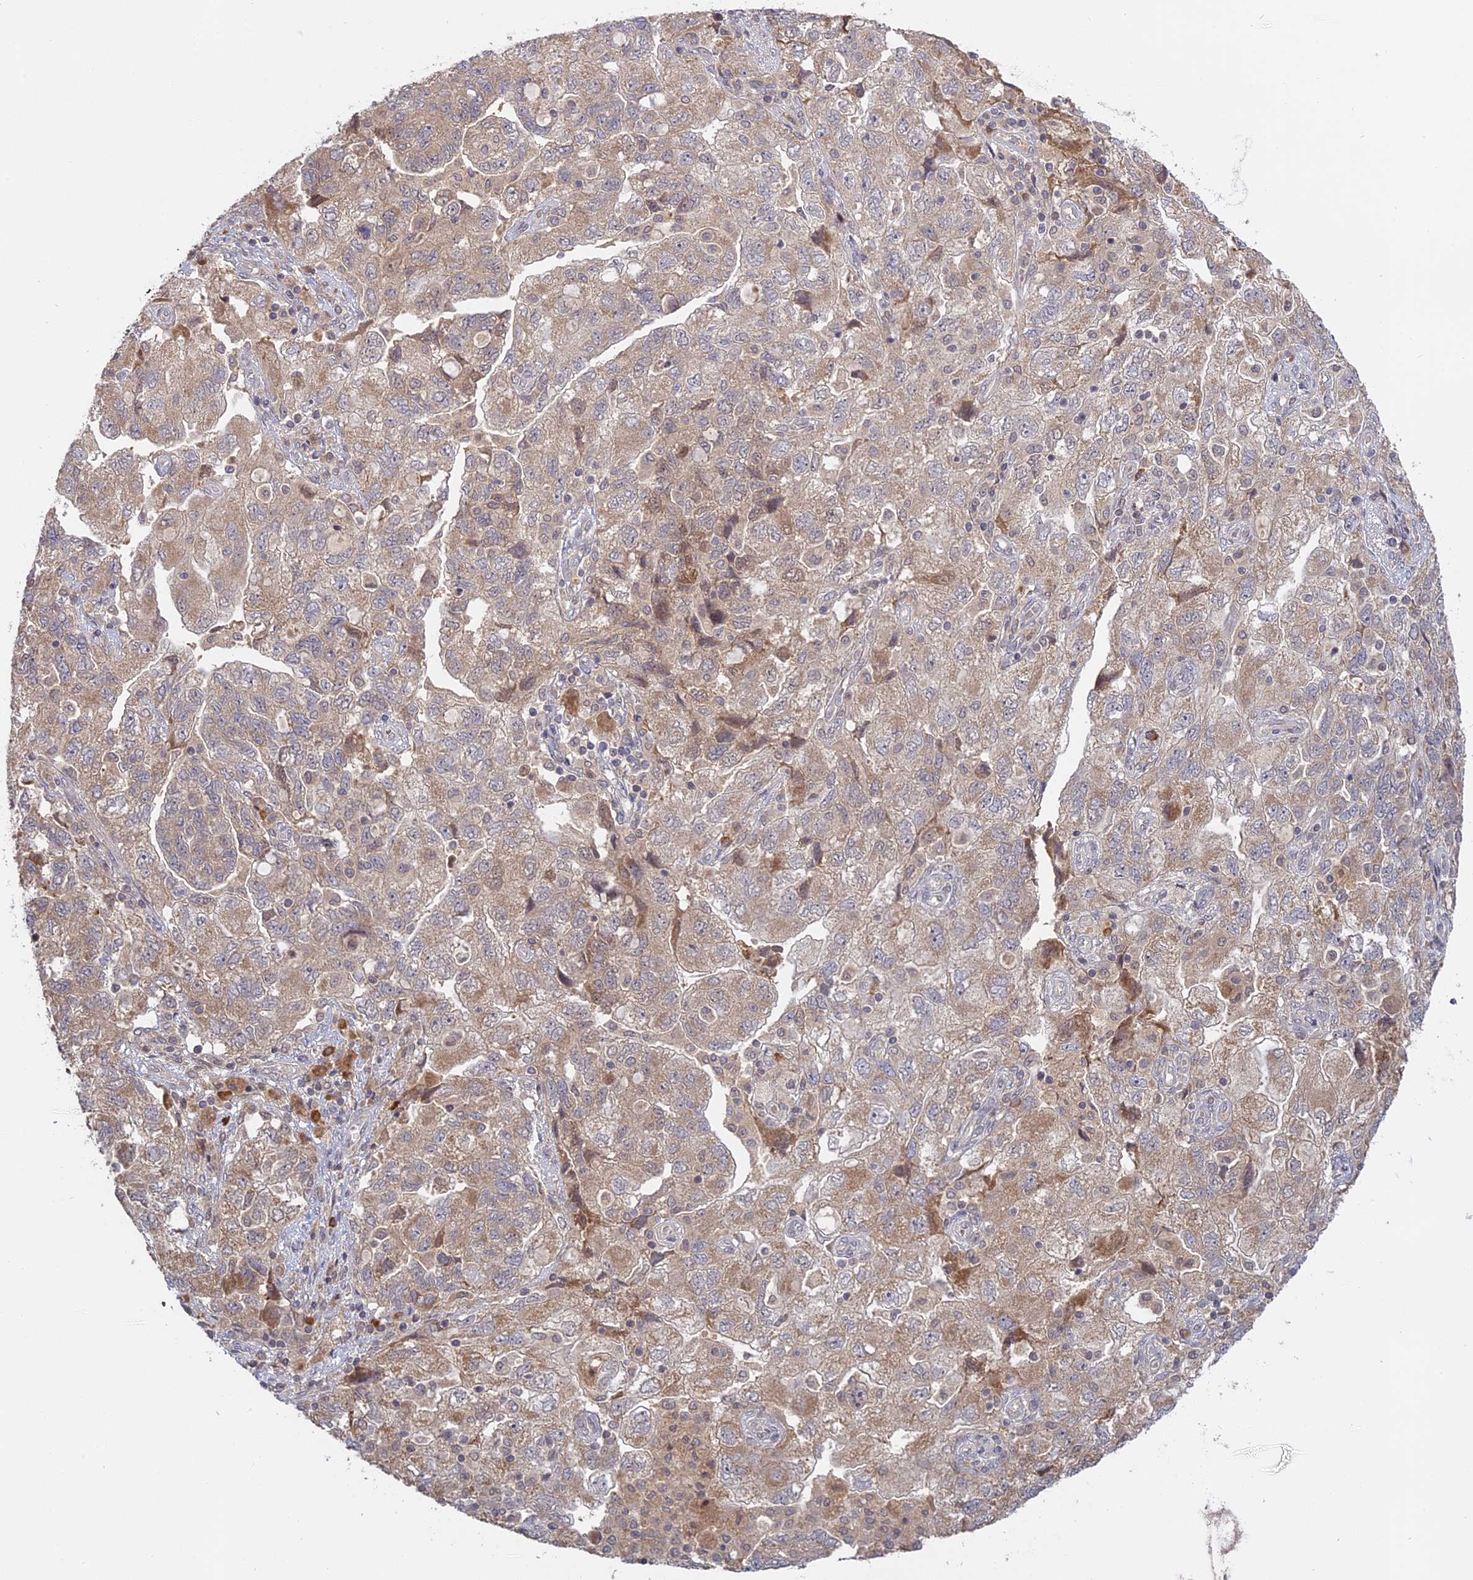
{"staining": {"intensity": "weak", "quantity": "25%-75%", "location": "cytoplasmic/membranous"}, "tissue": "ovarian cancer", "cell_type": "Tumor cells", "image_type": "cancer", "snomed": [{"axis": "morphology", "description": "Carcinoma, NOS"}, {"axis": "morphology", "description": "Cystadenocarcinoma, serous, NOS"}, {"axis": "topography", "description": "Ovary"}], "caption": "Immunohistochemistry (IHC) of ovarian cancer (serous cystadenocarcinoma) exhibits low levels of weak cytoplasmic/membranous positivity in approximately 25%-75% of tumor cells.", "gene": "TMEM208", "patient": {"sex": "female", "age": 69}}